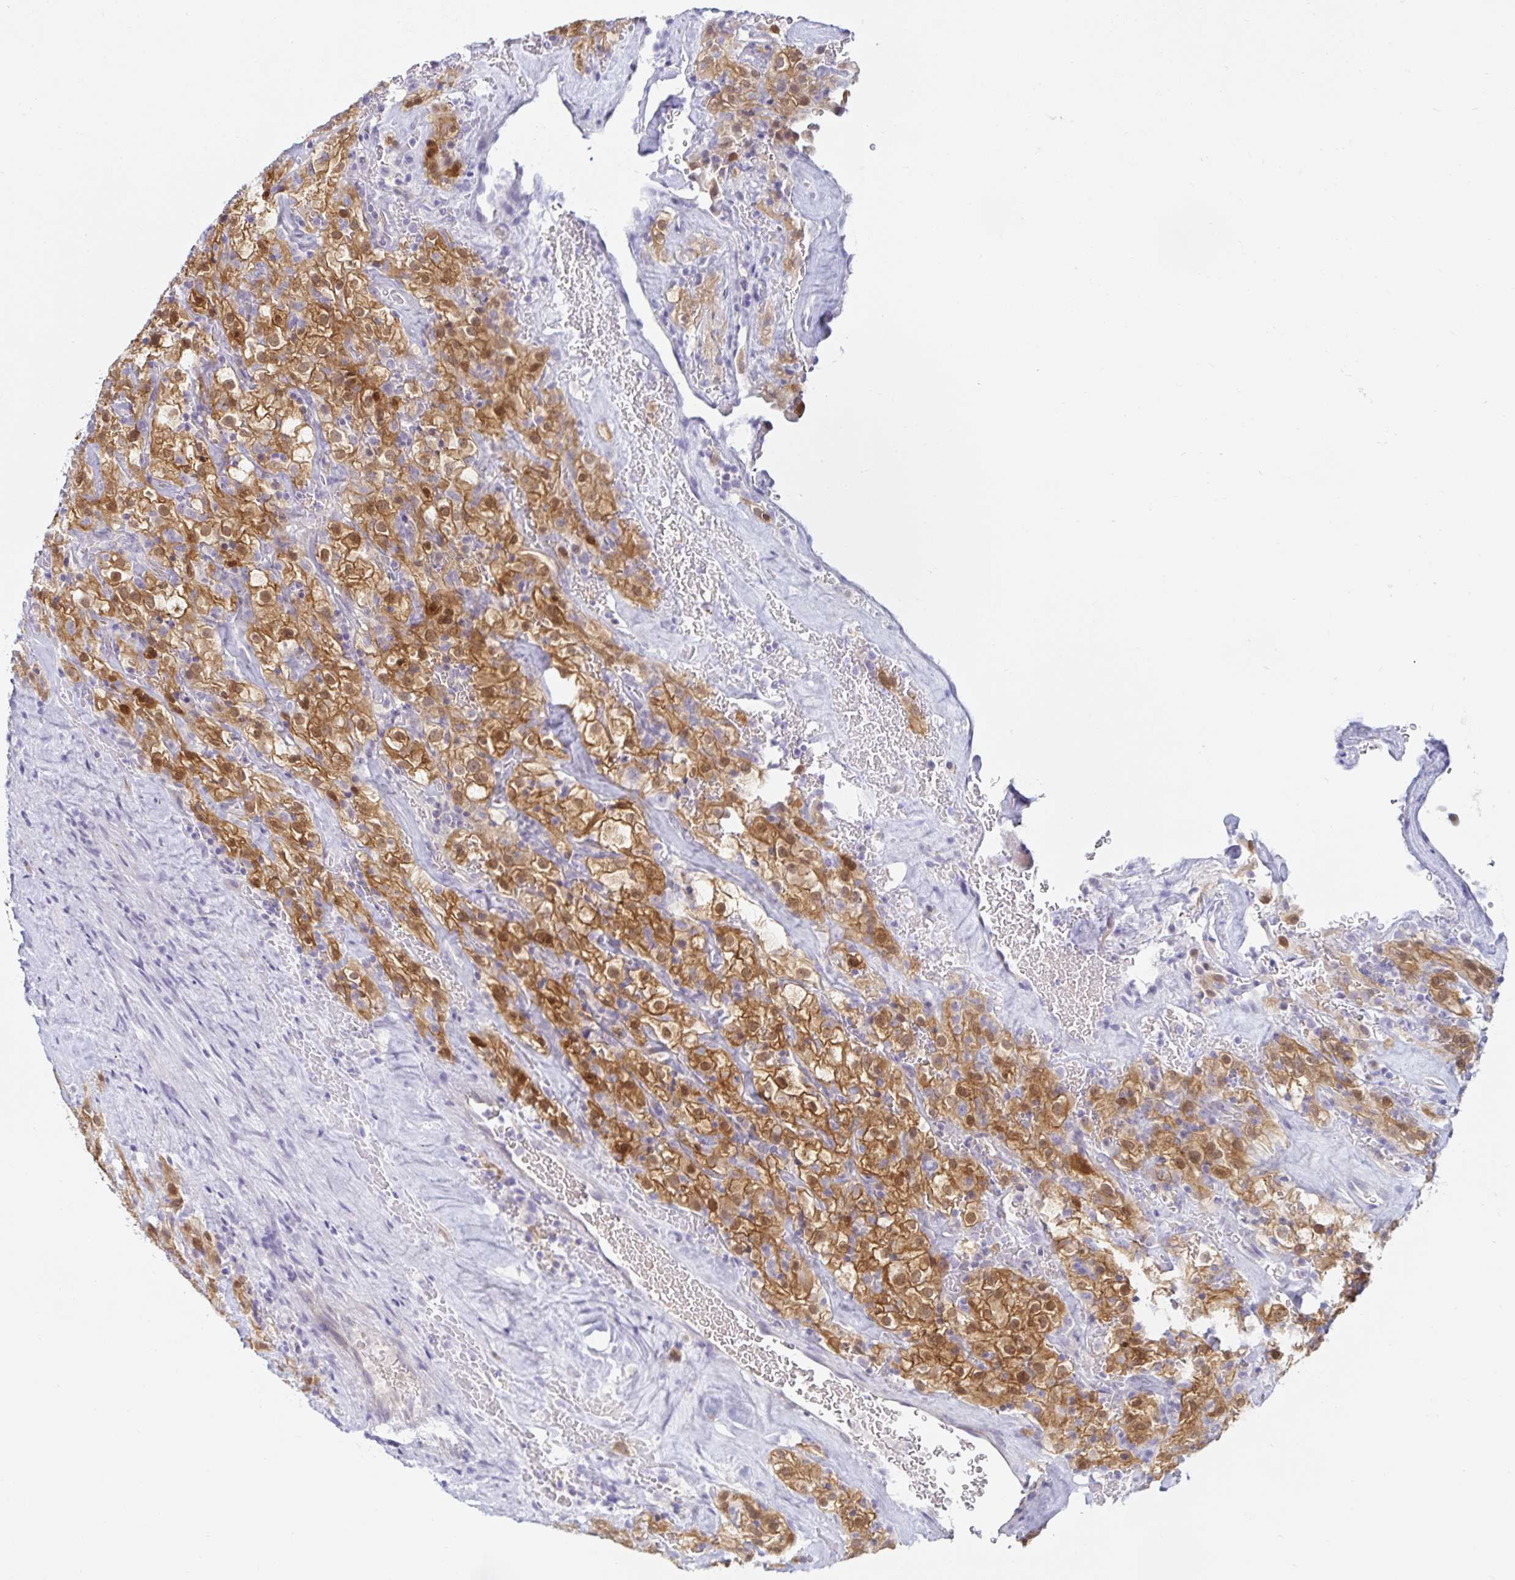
{"staining": {"intensity": "moderate", "quantity": ">75%", "location": "cytoplasmic/membranous,nuclear"}, "tissue": "renal cancer", "cell_type": "Tumor cells", "image_type": "cancer", "snomed": [{"axis": "morphology", "description": "Adenocarcinoma, NOS"}, {"axis": "topography", "description": "Kidney"}], "caption": "Immunohistochemistry staining of renal adenocarcinoma, which exhibits medium levels of moderate cytoplasmic/membranous and nuclear positivity in approximately >75% of tumor cells indicating moderate cytoplasmic/membranous and nuclear protein expression. The staining was performed using DAB (3,3'-diaminobenzidine) (brown) for protein detection and nuclei were counterstained in hematoxylin (blue).", "gene": "MON2", "patient": {"sex": "female", "age": 74}}